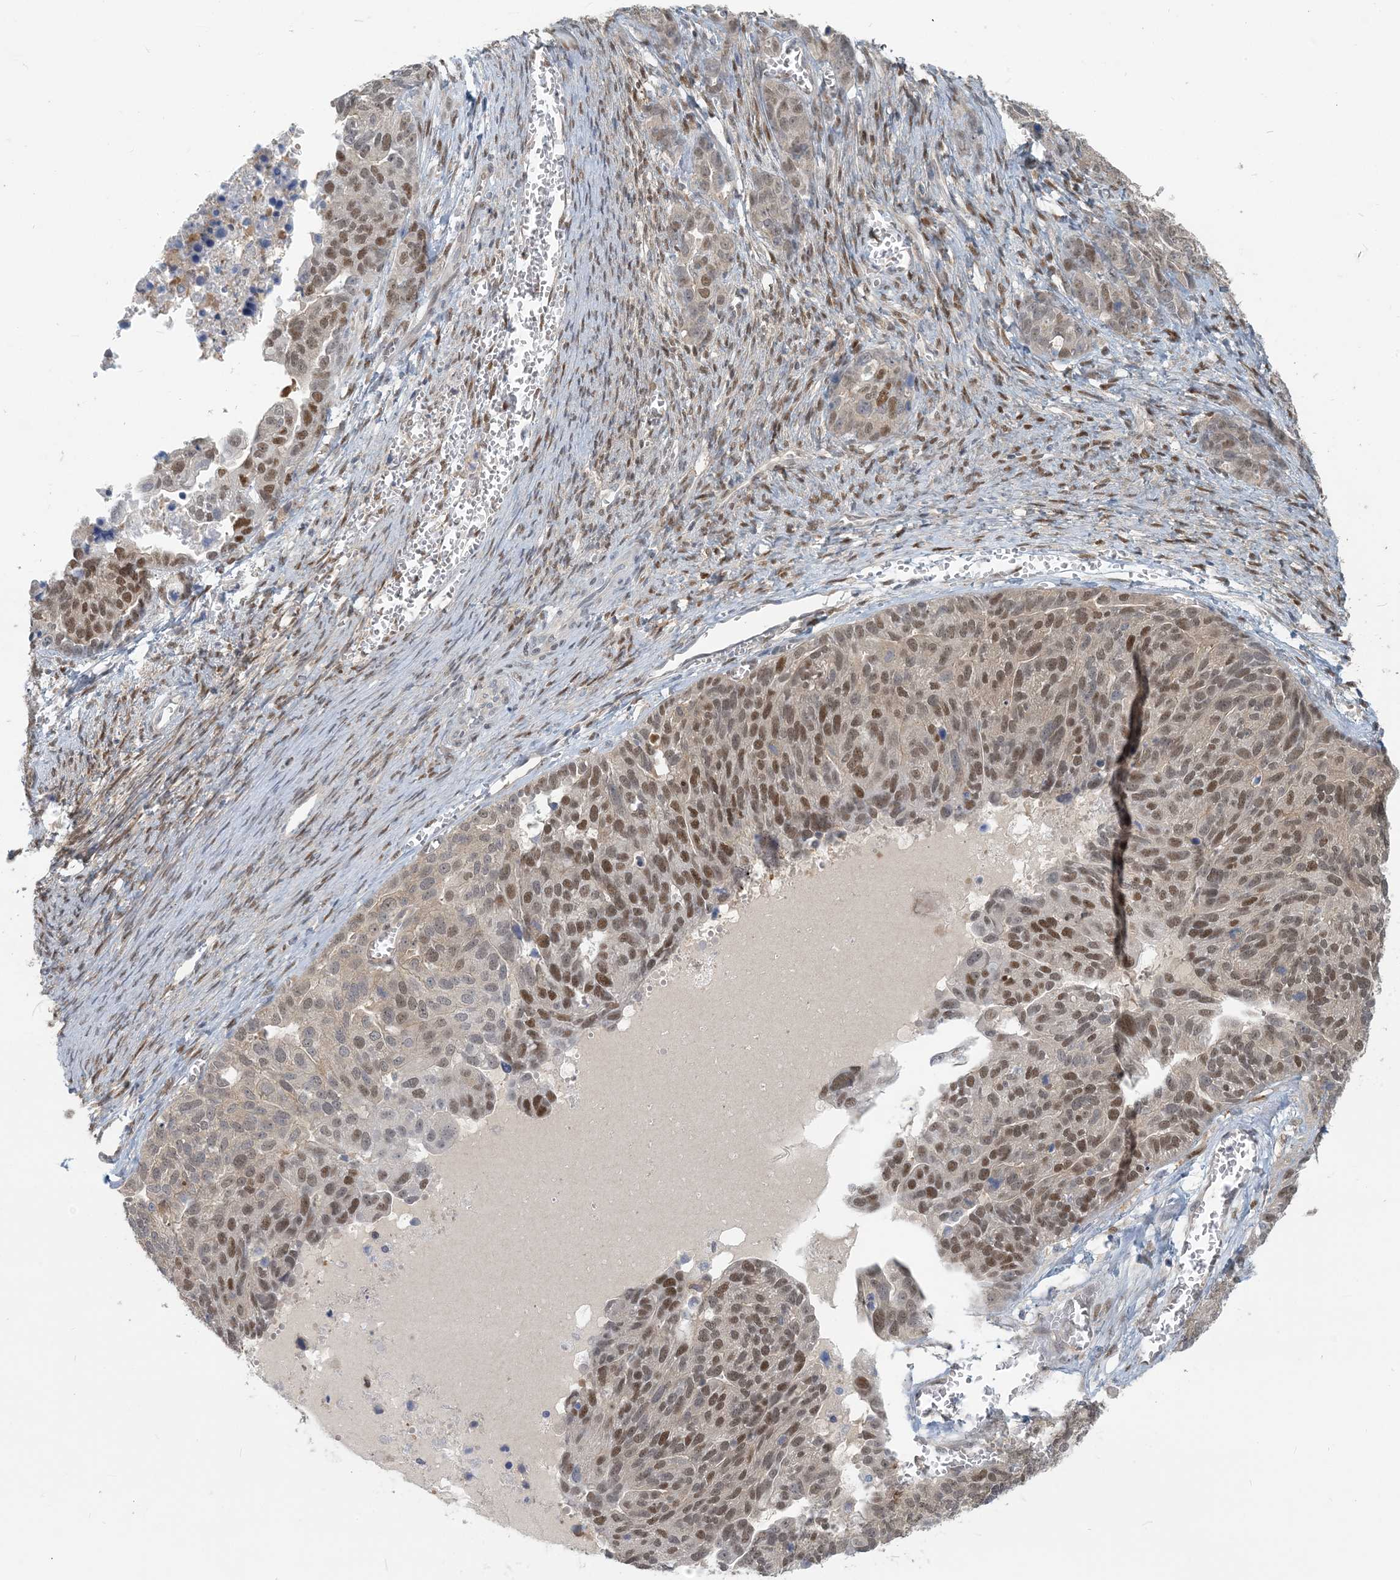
{"staining": {"intensity": "moderate", "quantity": ">75%", "location": "nuclear"}, "tissue": "ovarian cancer", "cell_type": "Tumor cells", "image_type": "cancer", "snomed": [{"axis": "morphology", "description": "Cystadenocarcinoma, serous, NOS"}, {"axis": "topography", "description": "Ovary"}], "caption": "The image displays a brown stain indicating the presence of a protein in the nuclear of tumor cells in ovarian cancer.", "gene": "ZC3H12A", "patient": {"sex": "female", "age": 44}}